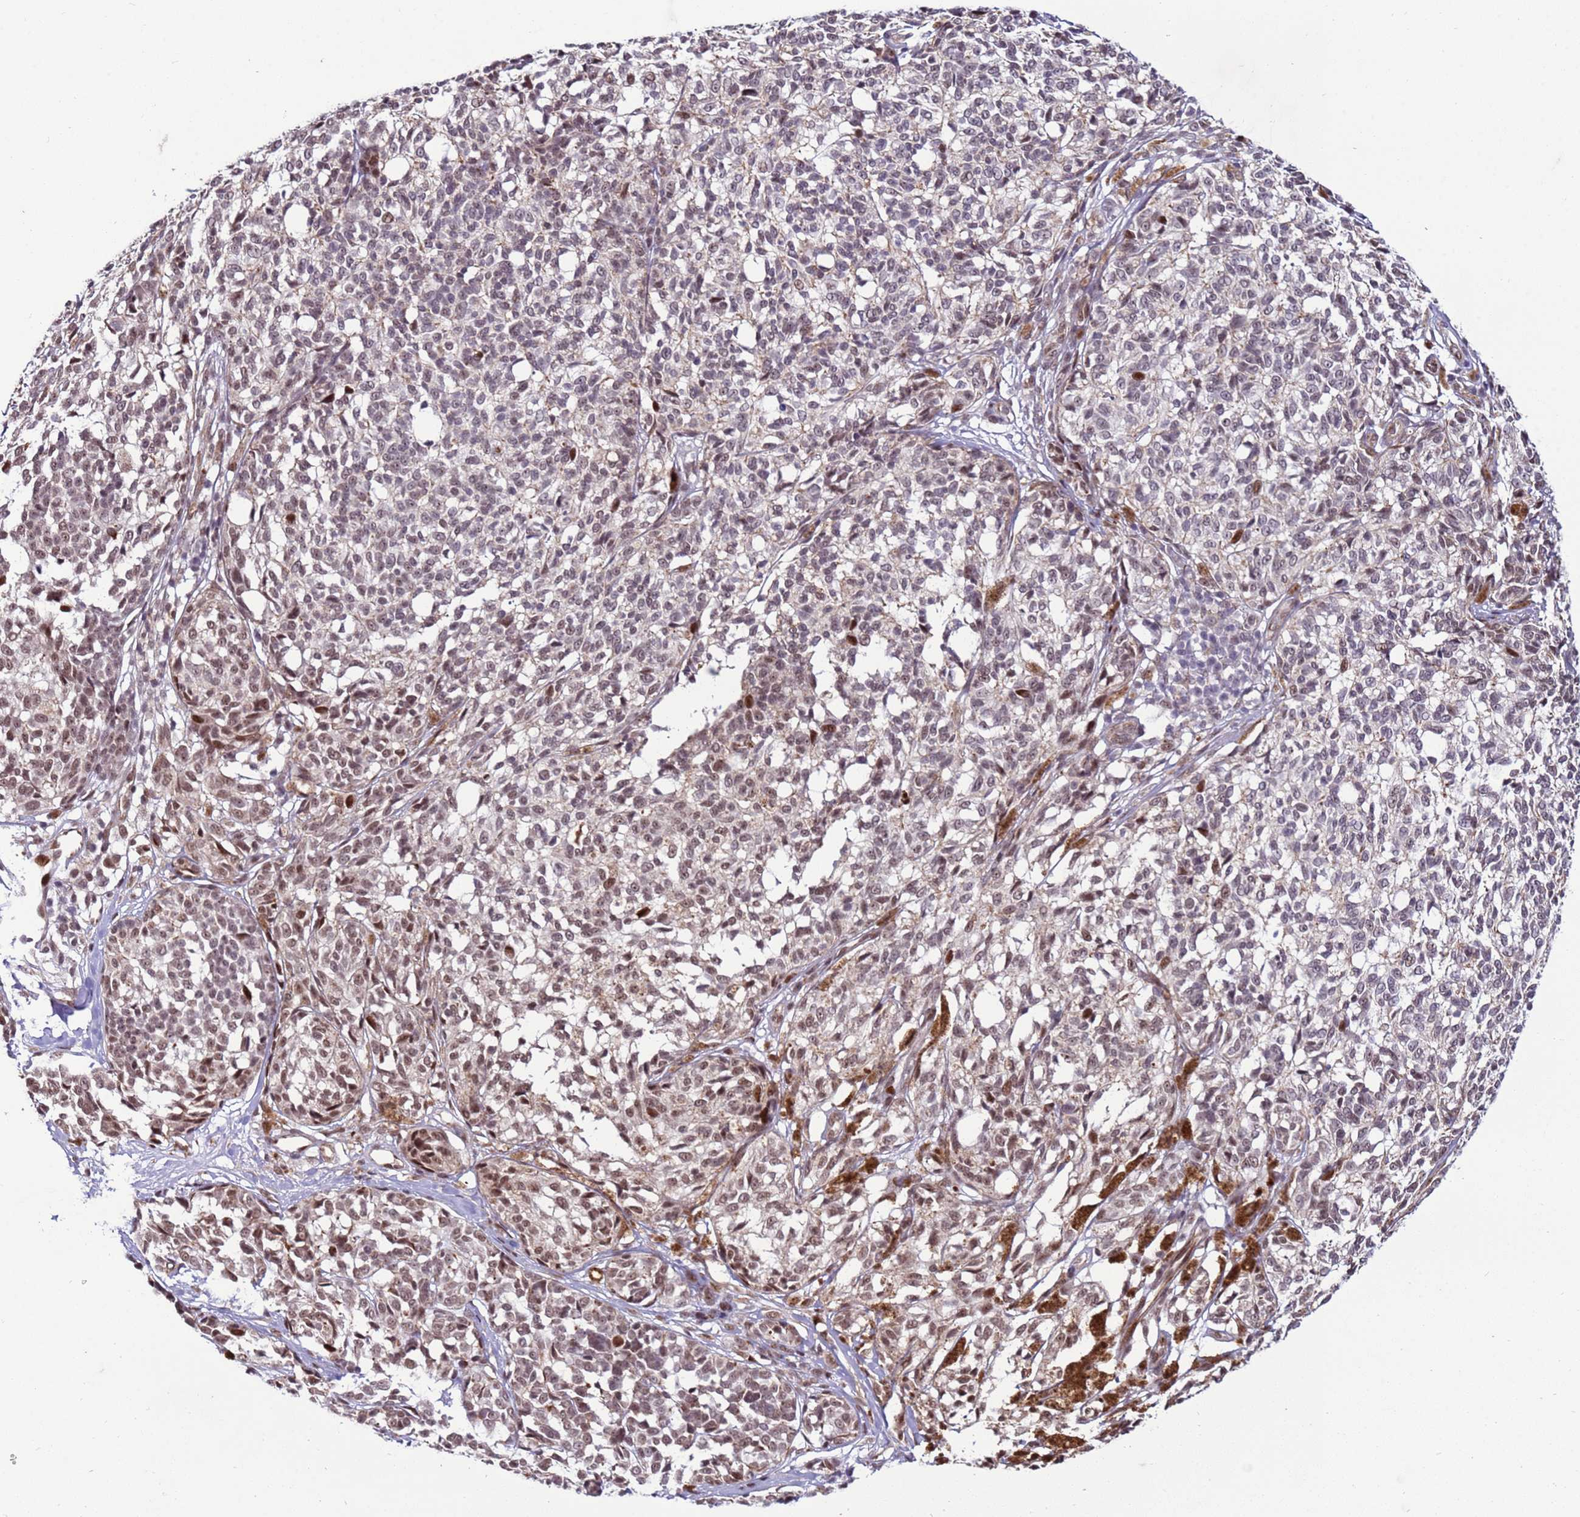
{"staining": {"intensity": "weak", "quantity": "<25%", "location": "nuclear"}, "tissue": "melanoma", "cell_type": "Tumor cells", "image_type": "cancer", "snomed": [{"axis": "morphology", "description": "Malignant melanoma, NOS"}, {"axis": "topography", "description": "Skin of upper extremity"}], "caption": "Tumor cells show no significant expression in melanoma.", "gene": "SHC3", "patient": {"sex": "male", "age": 40}}